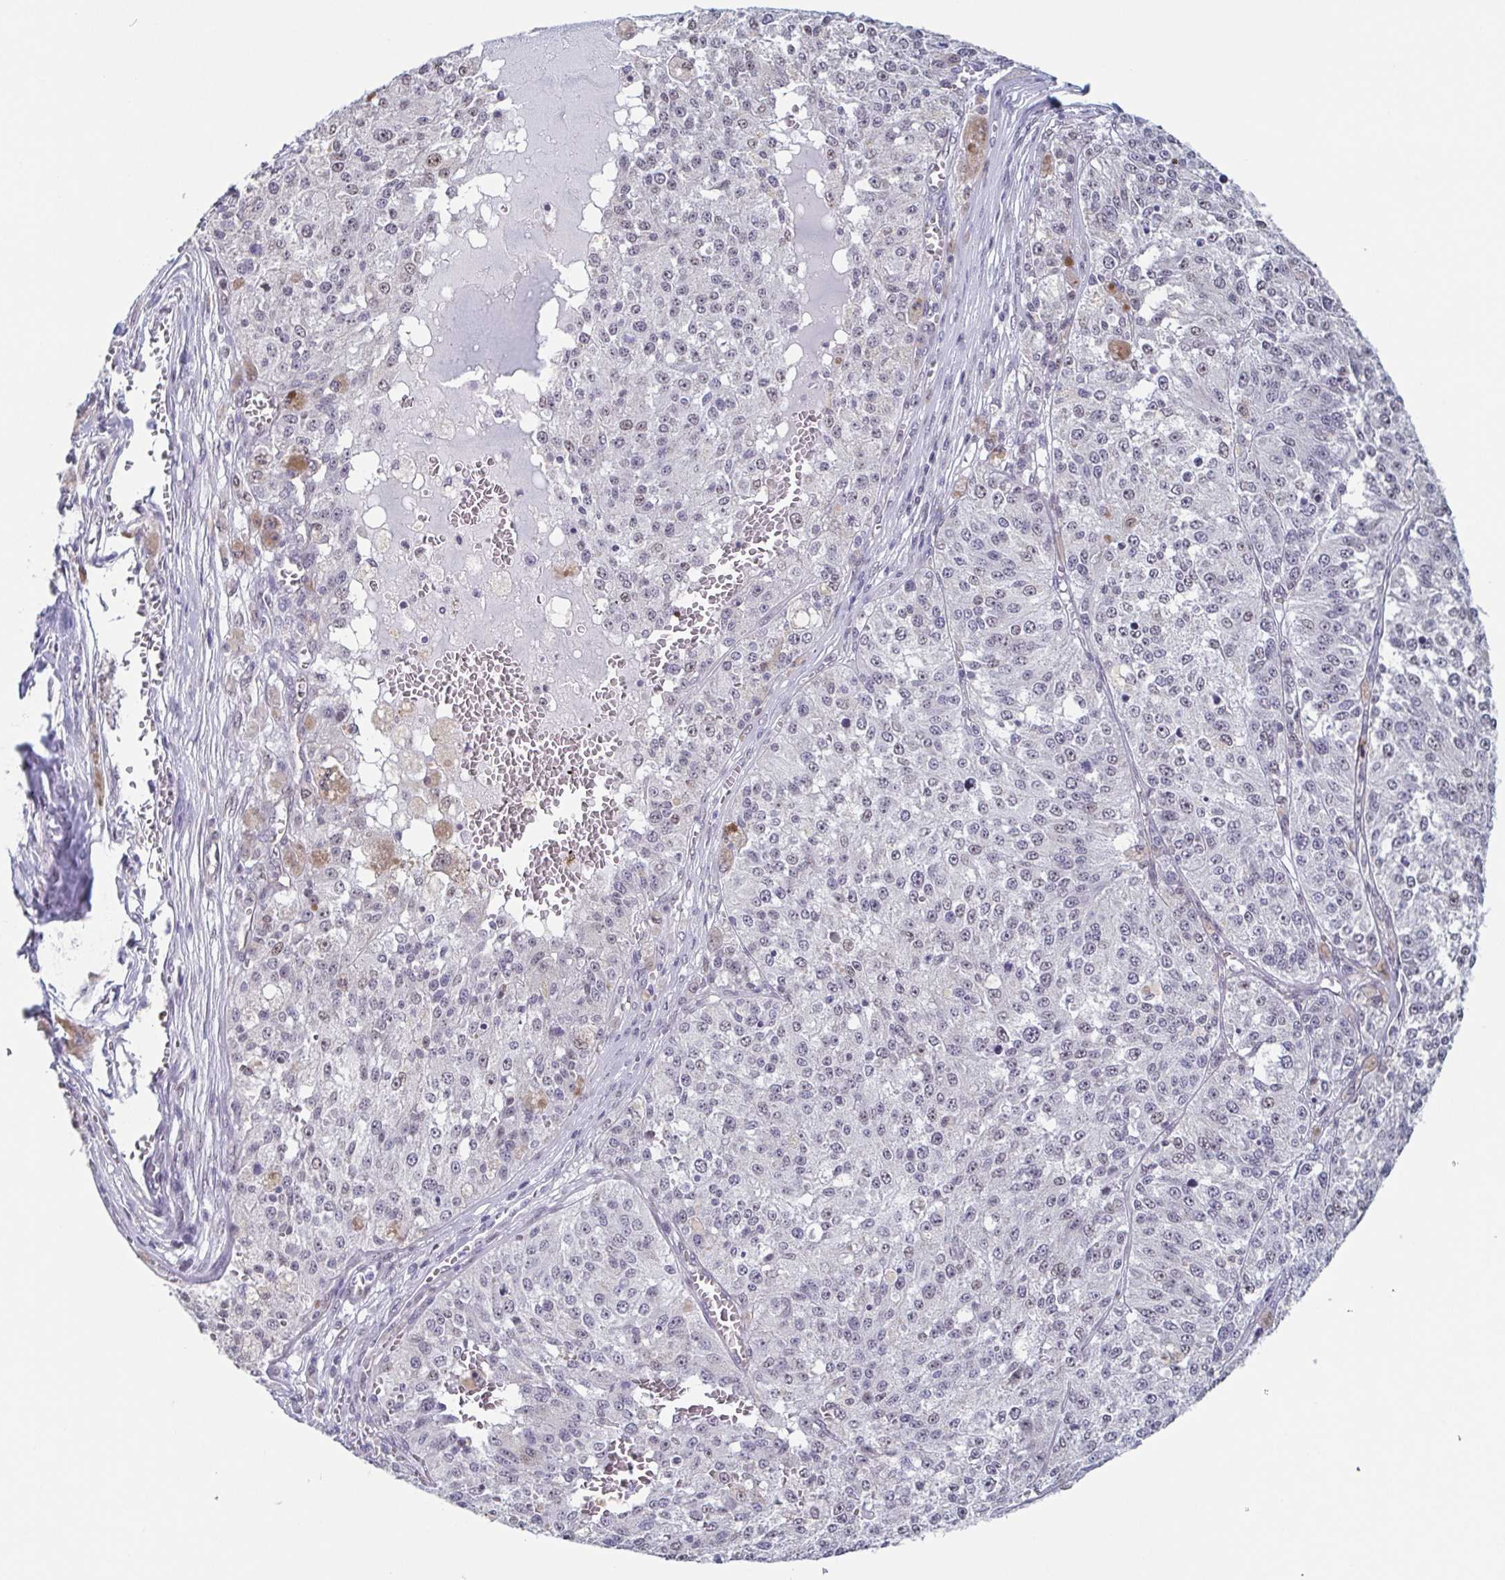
{"staining": {"intensity": "negative", "quantity": "none", "location": "none"}, "tissue": "melanoma", "cell_type": "Tumor cells", "image_type": "cancer", "snomed": [{"axis": "morphology", "description": "Malignant melanoma, Metastatic site"}, {"axis": "topography", "description": "Lymph node"}], "caption": "This photomicrograph is of malignant melanoma (metastatic site) stained with immunohistochemistry (IHC) to label a protein in brown with the nuclei are counter-stained blue. There is no expression in tumor cells.", "gene": "TMEM92", "patient": {"sex": "female", "age": 64}}